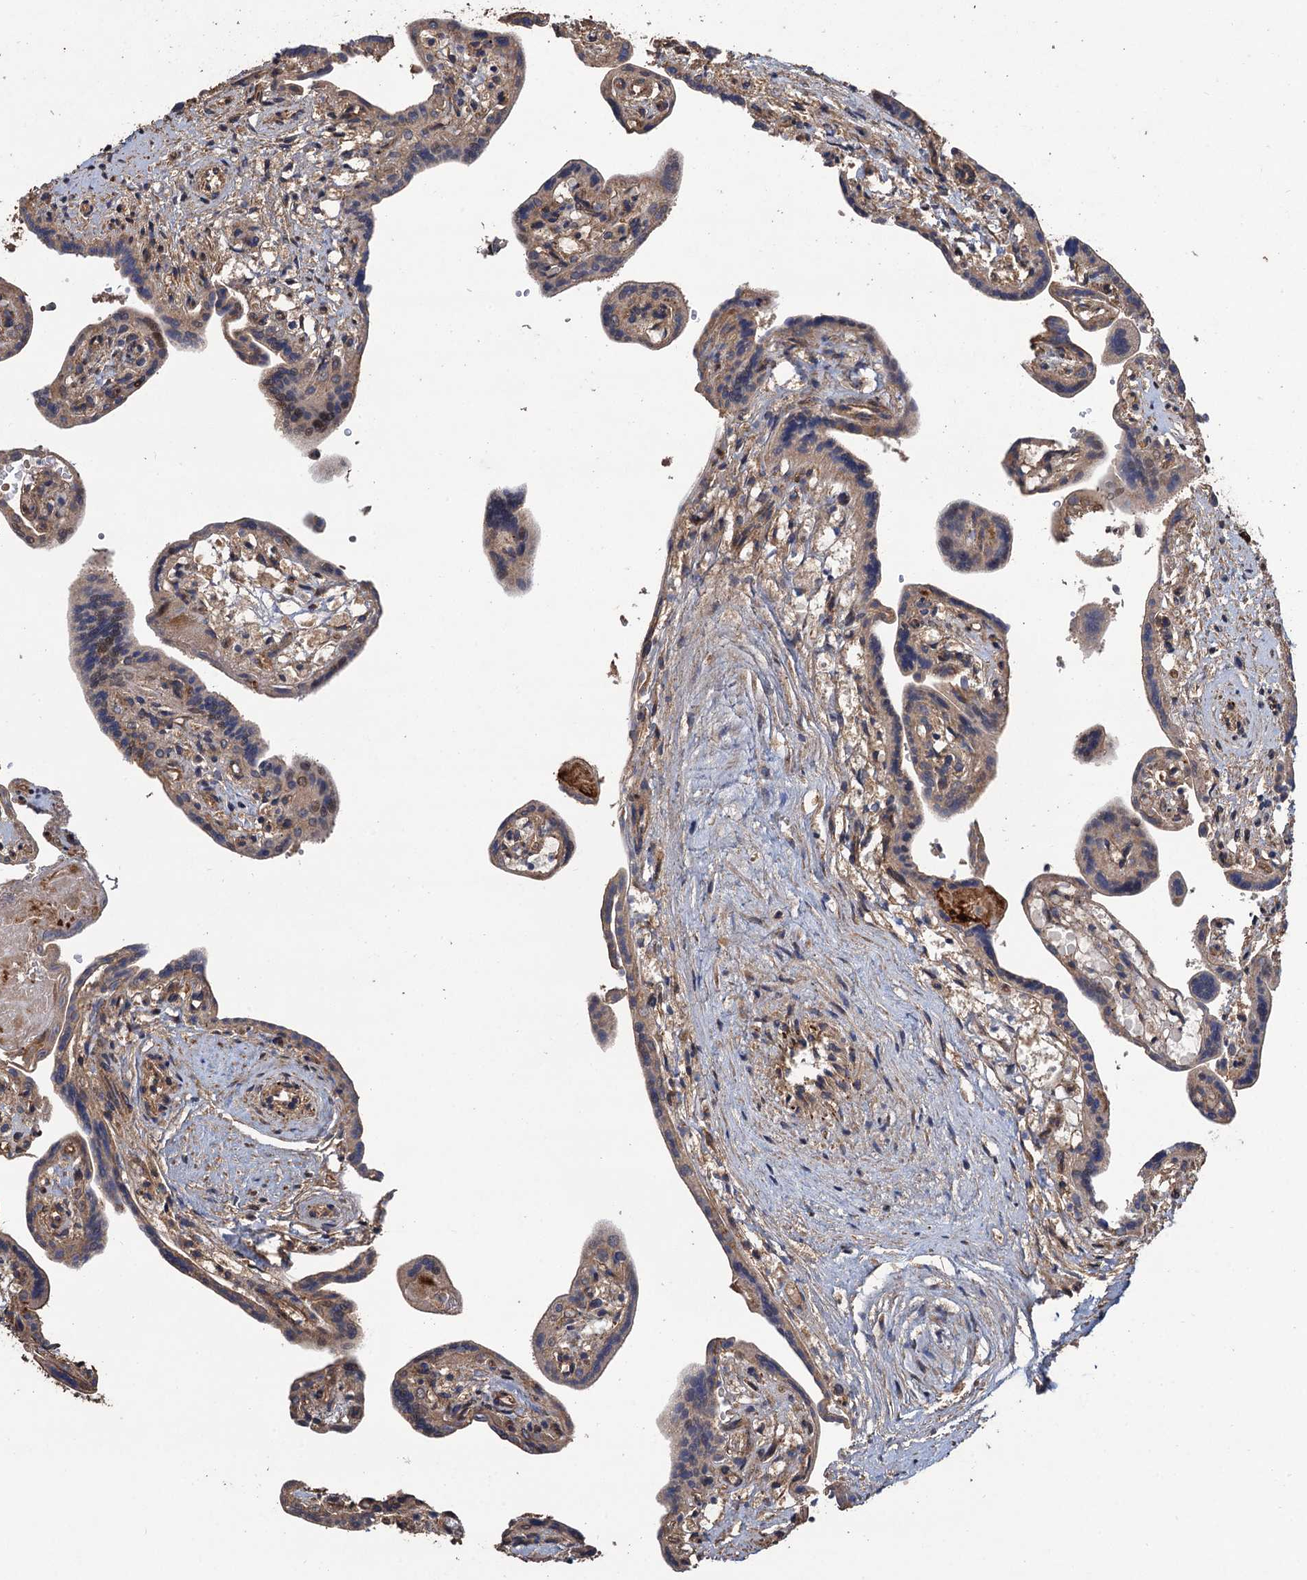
{"staining": {"intensity": "moderate", "quantity": ">75%", "location": "cytoplasmic/membranous"}, "tissue": "placenta", "cell_type": "Decidual cells", "image_type": "normal", "snomed": [{"axis": "morphology", "description": "Normal tissue, NOS"}, {"axis": "topography", "description": "Placenta"}], "caption": "Protein expression analysis of normal placenta exhibits moderate cytoplasmic/membranous positivity in about >75% of decidual cells. (brown staining indicates protein expression, while blue staining denotes nuclei).", "gene": "TMEM39B", "patient": {"sex": "female", "age": 37}}